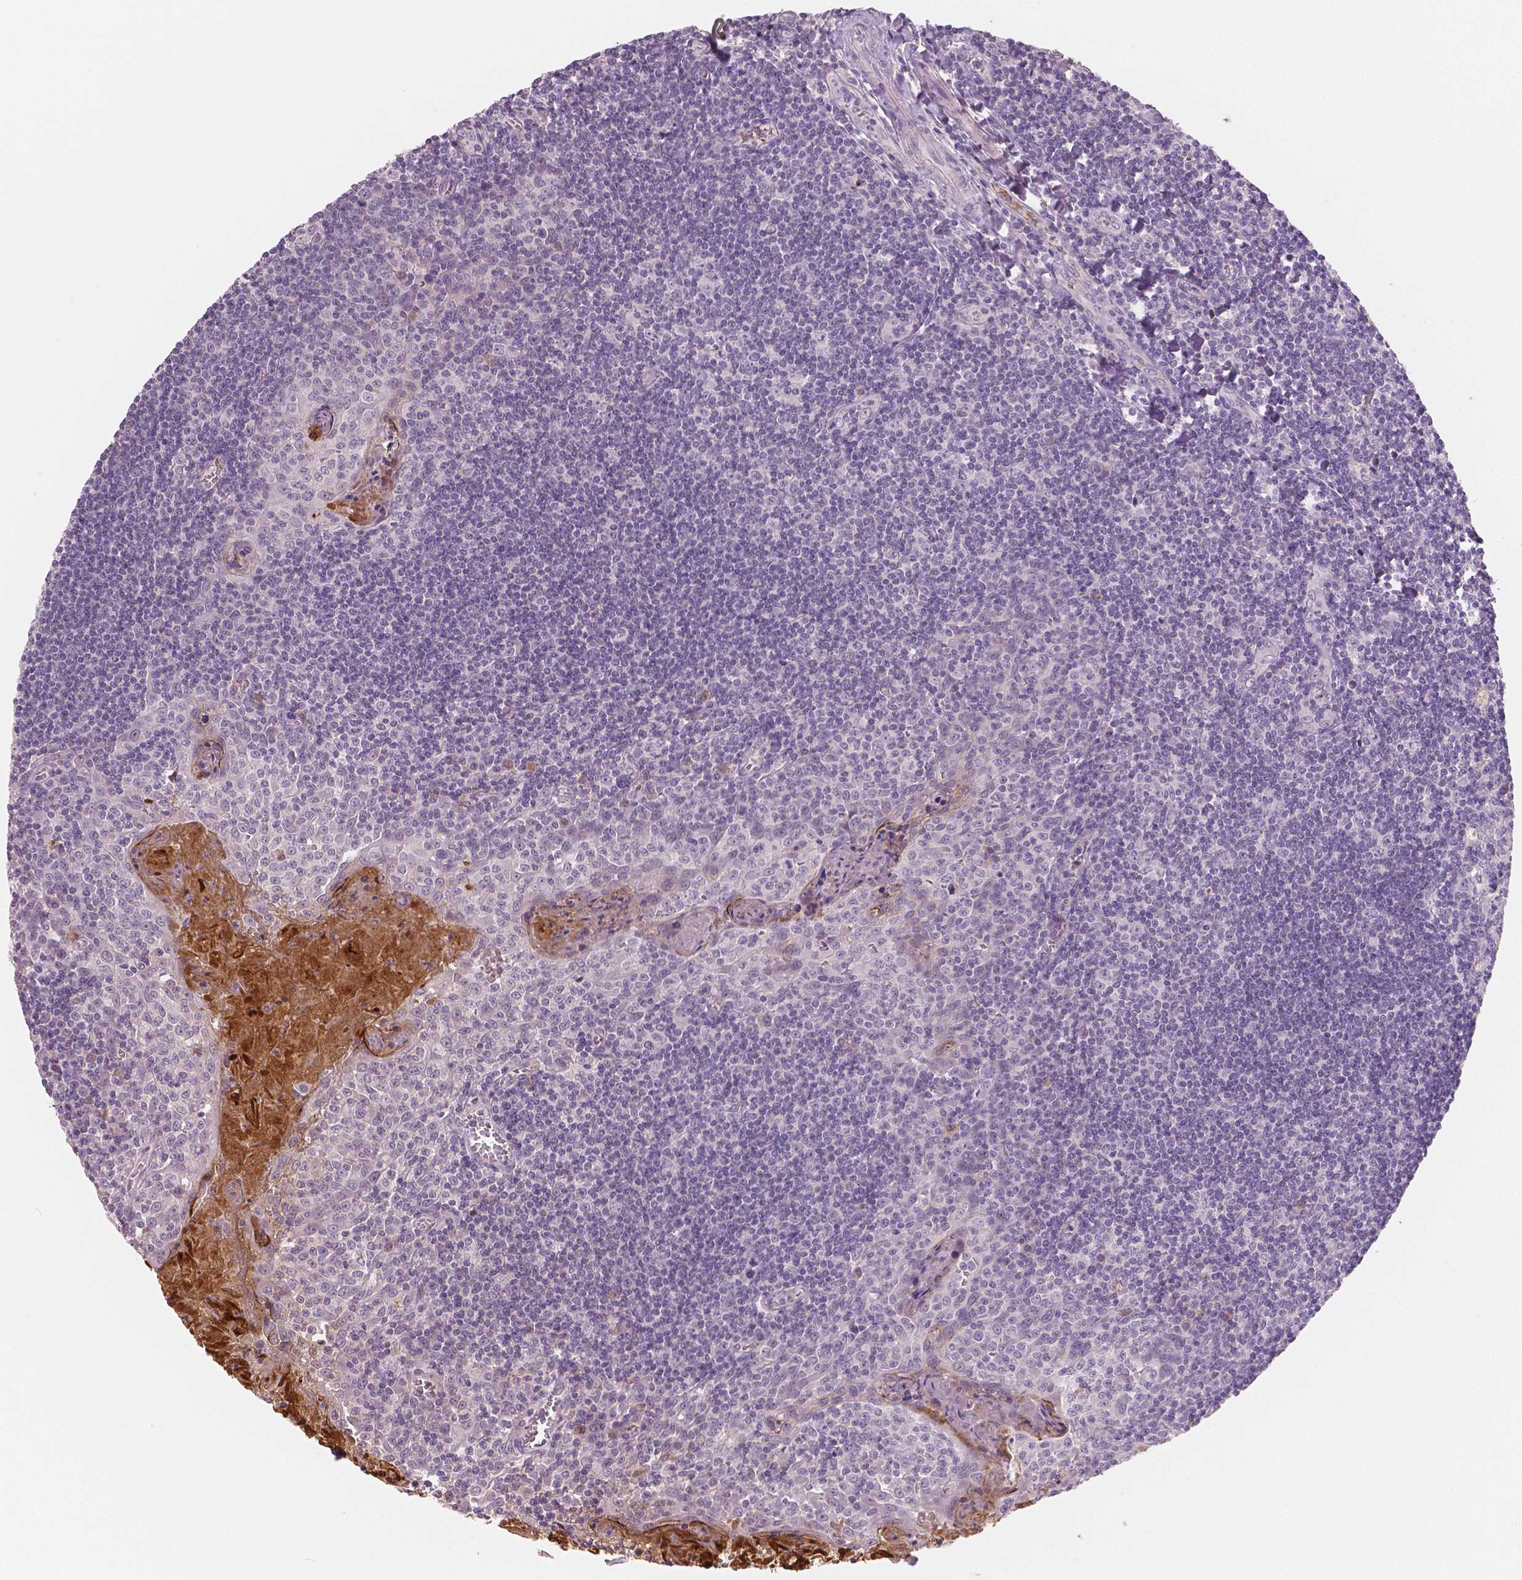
{"staining": {"intensity": "negative", "quantity": "none", "location": "none"}, "tissue": "tonsil", "cell_type": "Germinal center cells", "image_type": "normal", "snomed": [{"axis": "morphology", "description": "Normal tissue, NOS"}, {"axis": "morphology", "description": "Inflammation, NOS"}, {"axis": "topography", "description": "Tonsil"}], "caption": "DAB immunohistochemical staining of benign human tonsil demonstrates no significant expression in germinal center cells.", "gene": "APOA4", "patient": {"sex": "female", "age": 31}}